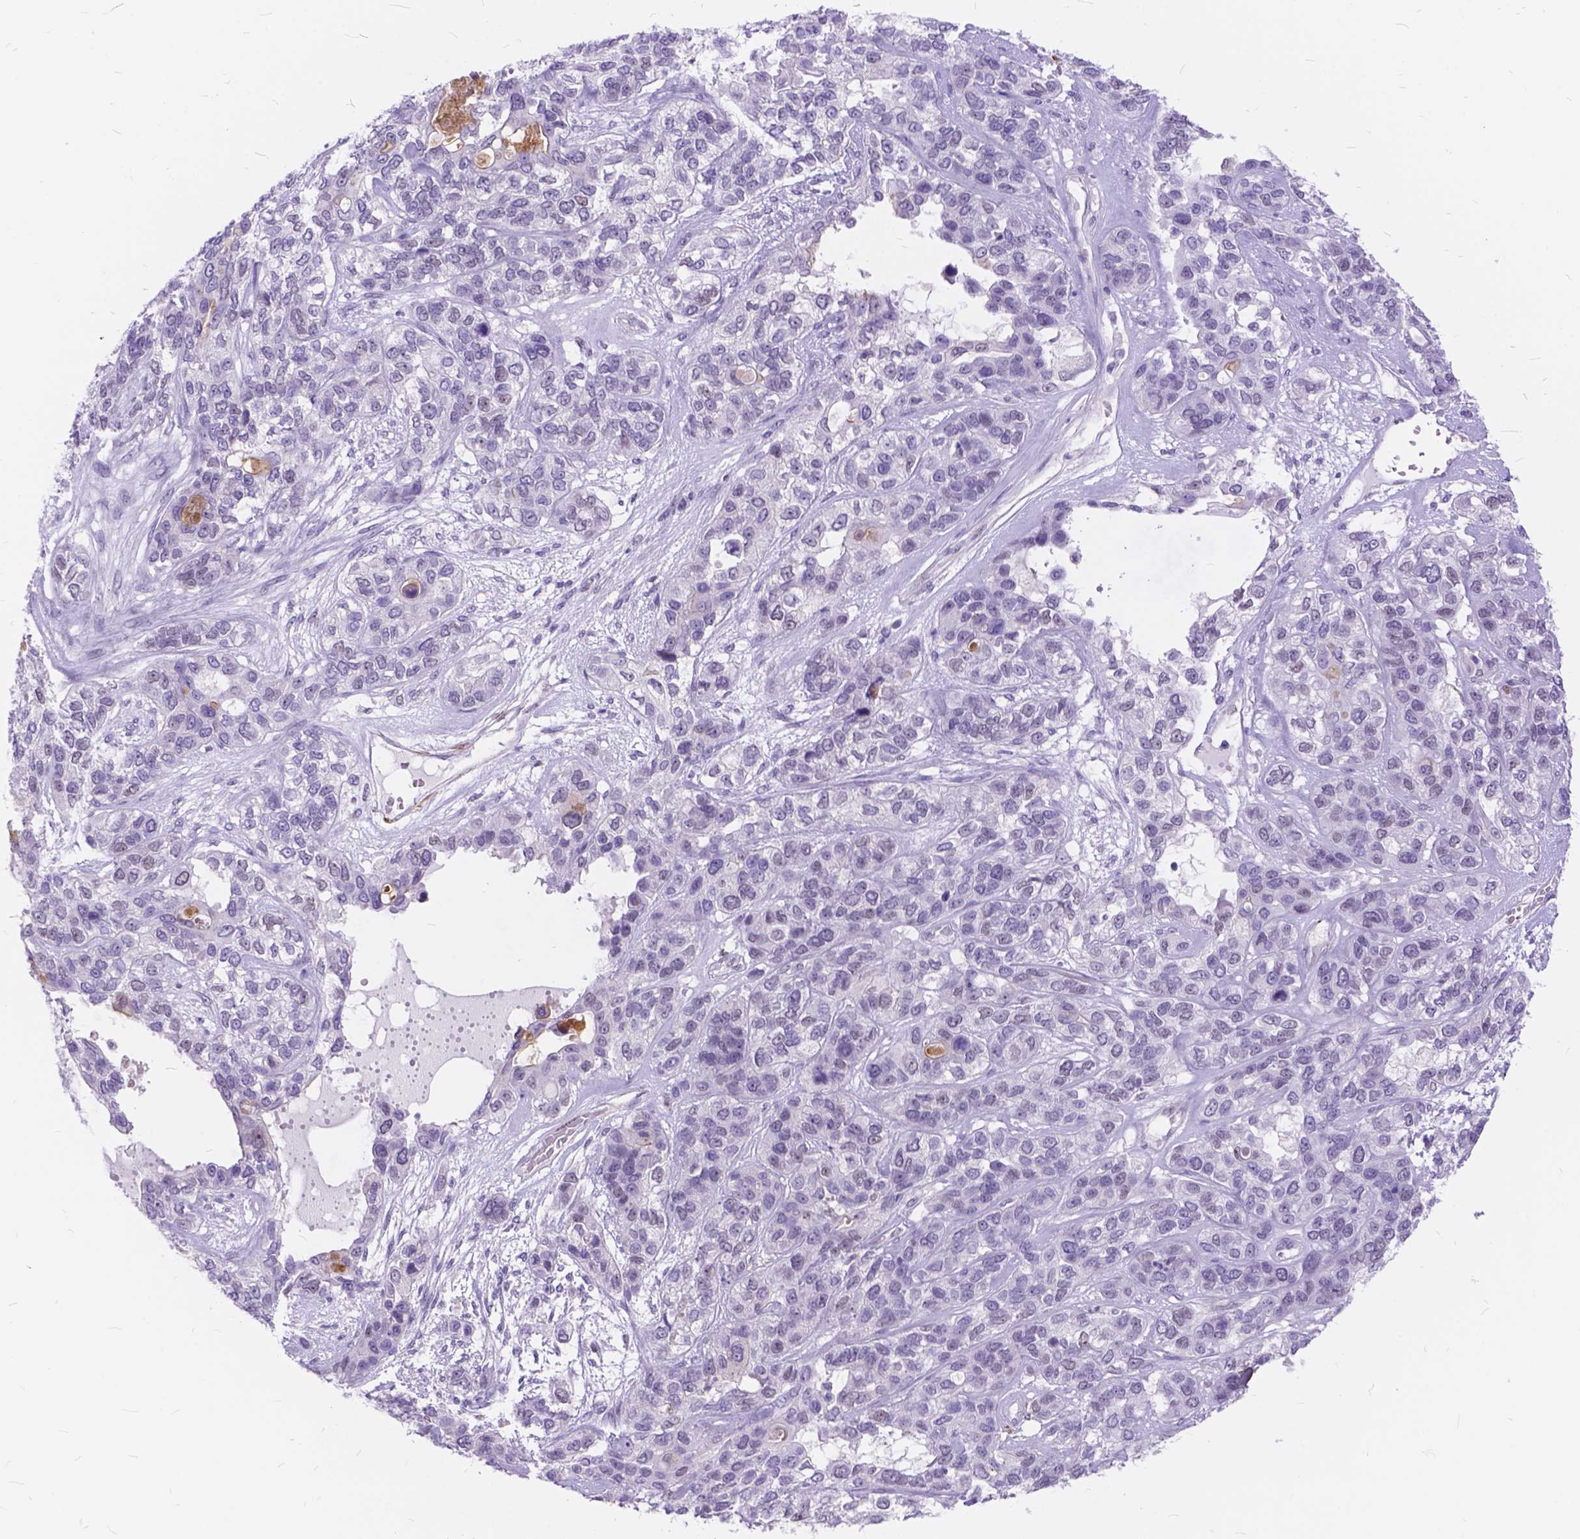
{"staining": {"intensity": "negative", "quantity": "none", "location": "none"}, "tissue": "lung cancer", "cell_type": "Tumor cells", "image_type": "cancer", "snomed": [{"axis": "morphology", "description": "Squamous cell carcinoma, NOS"}, {"axis": "topography", "description": "Lung"}], "caption": "Immunohistochemistry of lung squamous cell carcinoma demonstrates no positivity in tumor cells.", "gene": "MAN2C1", "patient": {"sex": "female", "age": 70}}